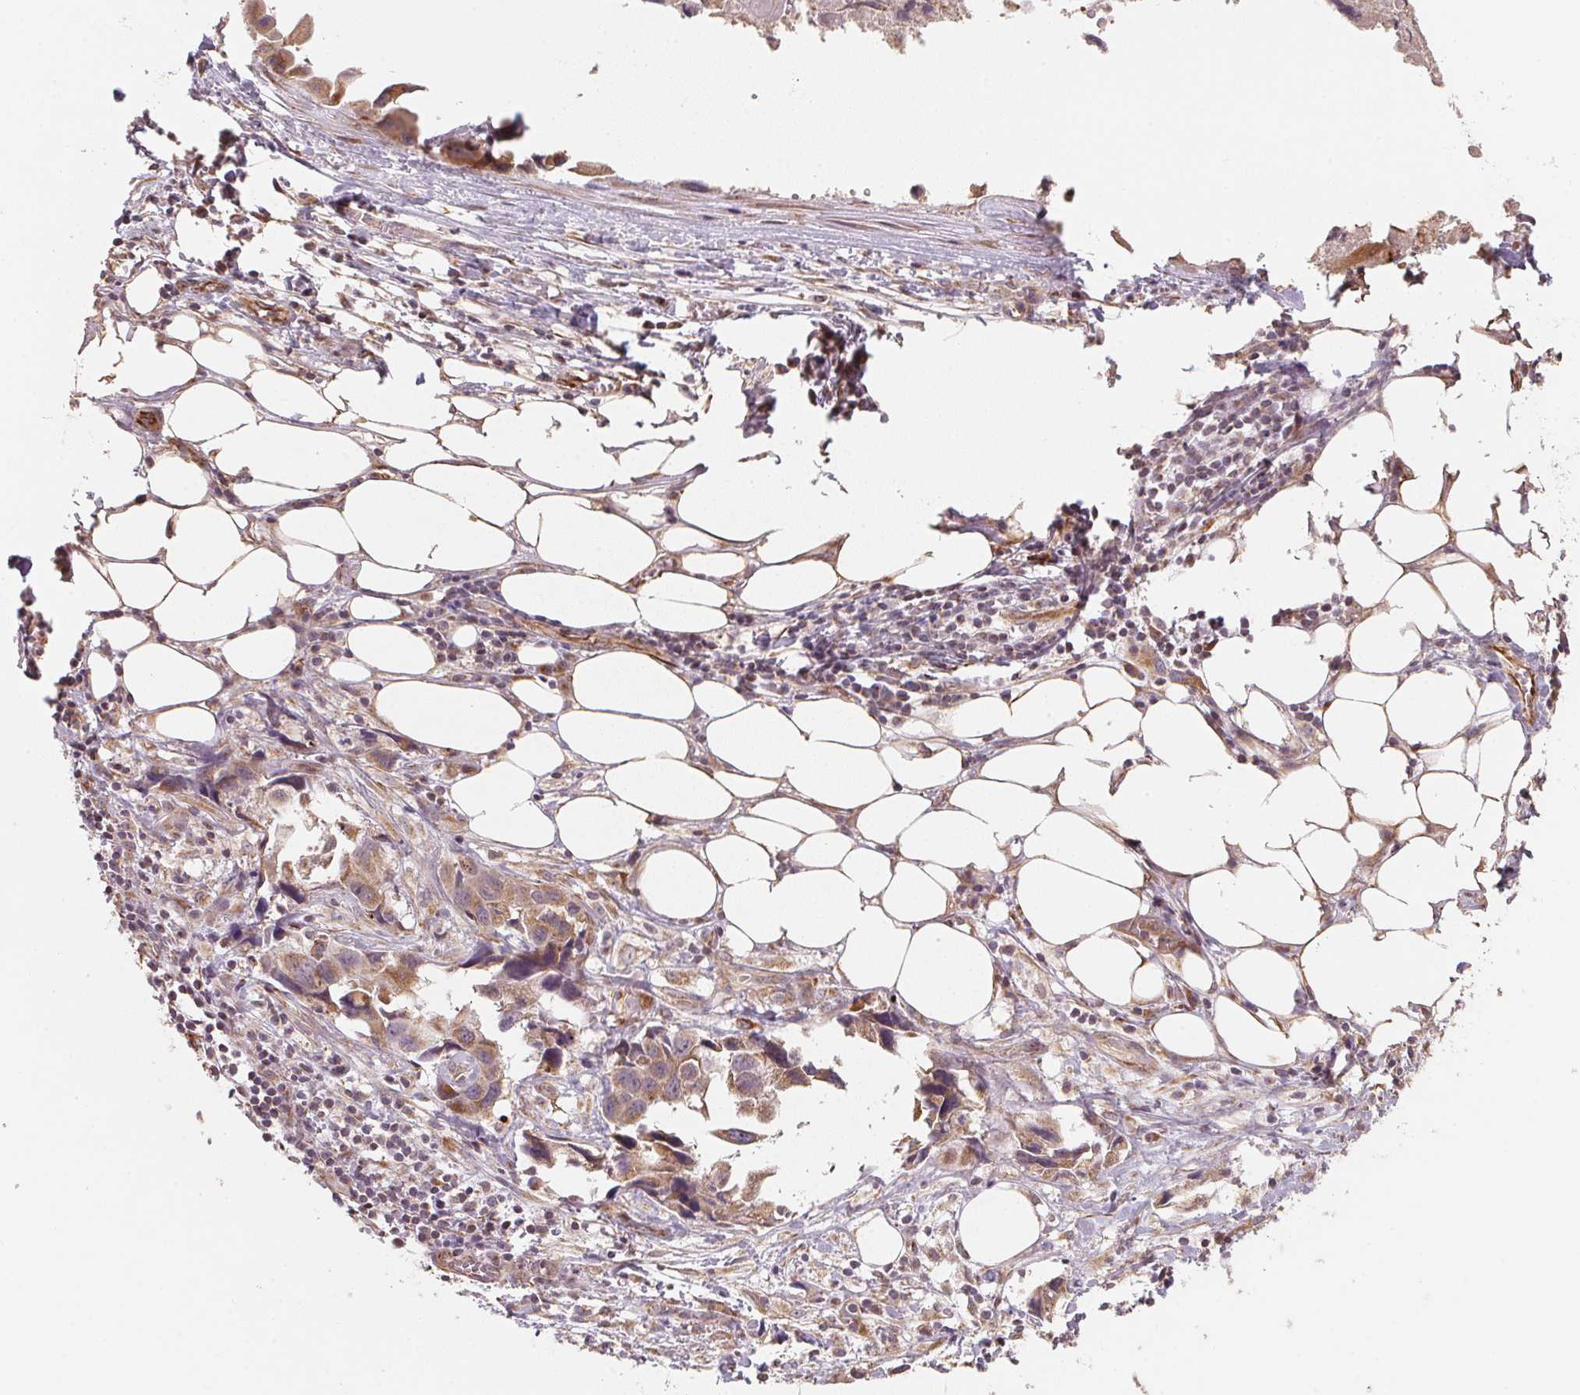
{"staining": {"intensity": "weak", "quantity": ">75%", "location": "cytoplasmic/membranous"}, "tissue": "lung cancer", "cell_type": "Tumor cells", "image_type": "cancer", "snomed": [{"axis": "morphology", "description": "Adenocarcinoma, NOS"}, {"axis": "topography", "description": "Lymph node"}, {"axis": "topography", "description": "Lung"}], "caption": "This image exhibits lung cancer (adenocarcinoma) stained with immunohistochemistry to label a protein in brown. The cytoplasmic/membranous of tumor cells show weak positivity for the protein. Nuclei are counter-stained blue.", "gene": "TSPAN12", "patient": {"sex": "male", "age": 64}}